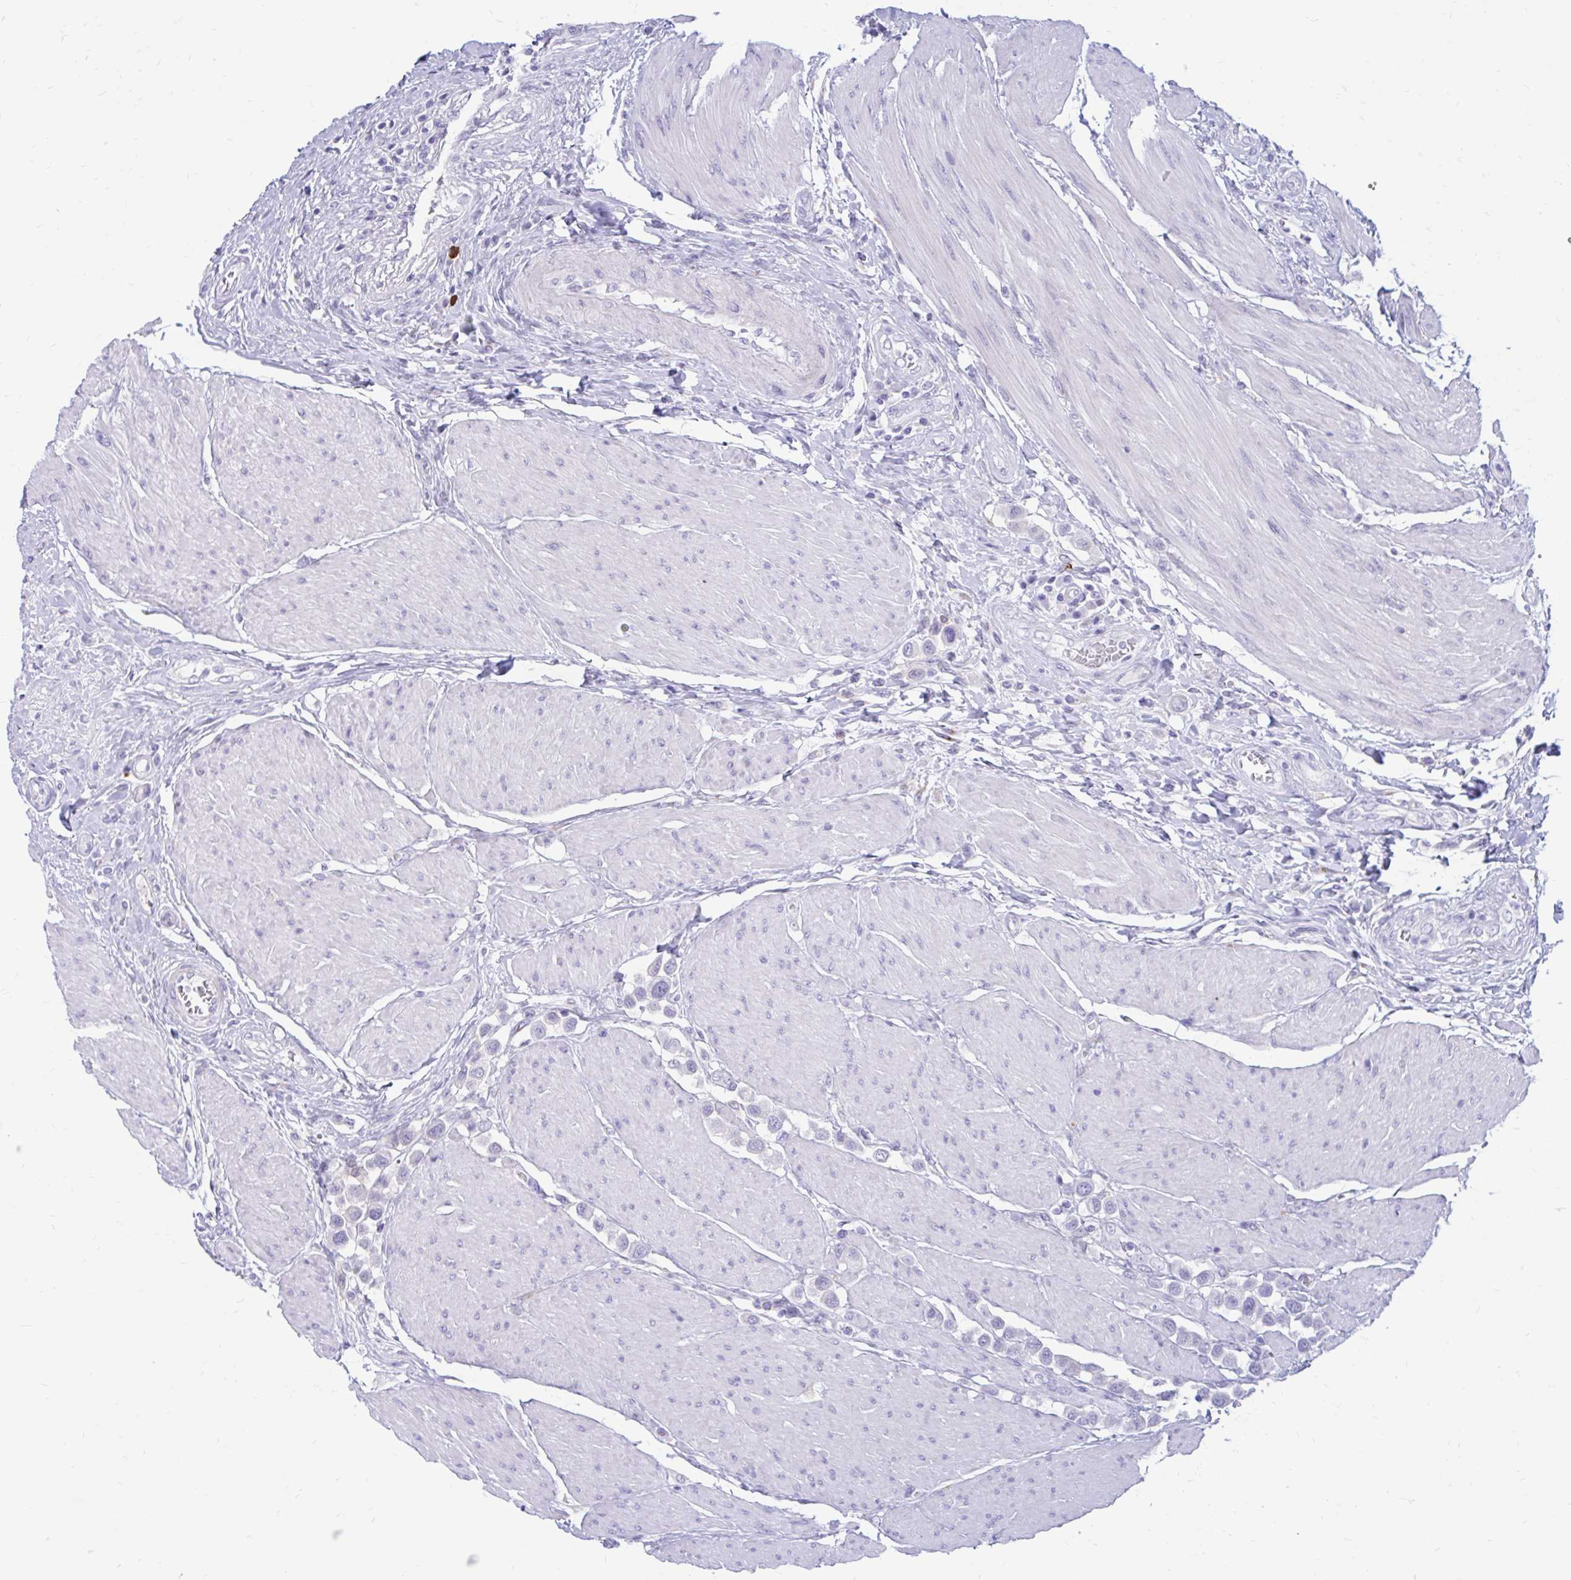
{"staining": {"intensity": "negative", "quantity": "none", "location": "none"}, "tissue": "urothelial cancer", "cell_type": "Tumor cells", "image_type": "cancer", "snomed": [{"axis": "morphology", "description": "Urothelial carcinoma, High grade"}, {"axis": "topography", "description": "Urinary bladder"}], "caption": "An immunohistochemistry (IHC) histopathology image of urothelial cancer is shown. There is no staining in tumor cells of urothelial cancer.", "gene": "IGSF5", "patient": {"sex": "male", "age": 50}}